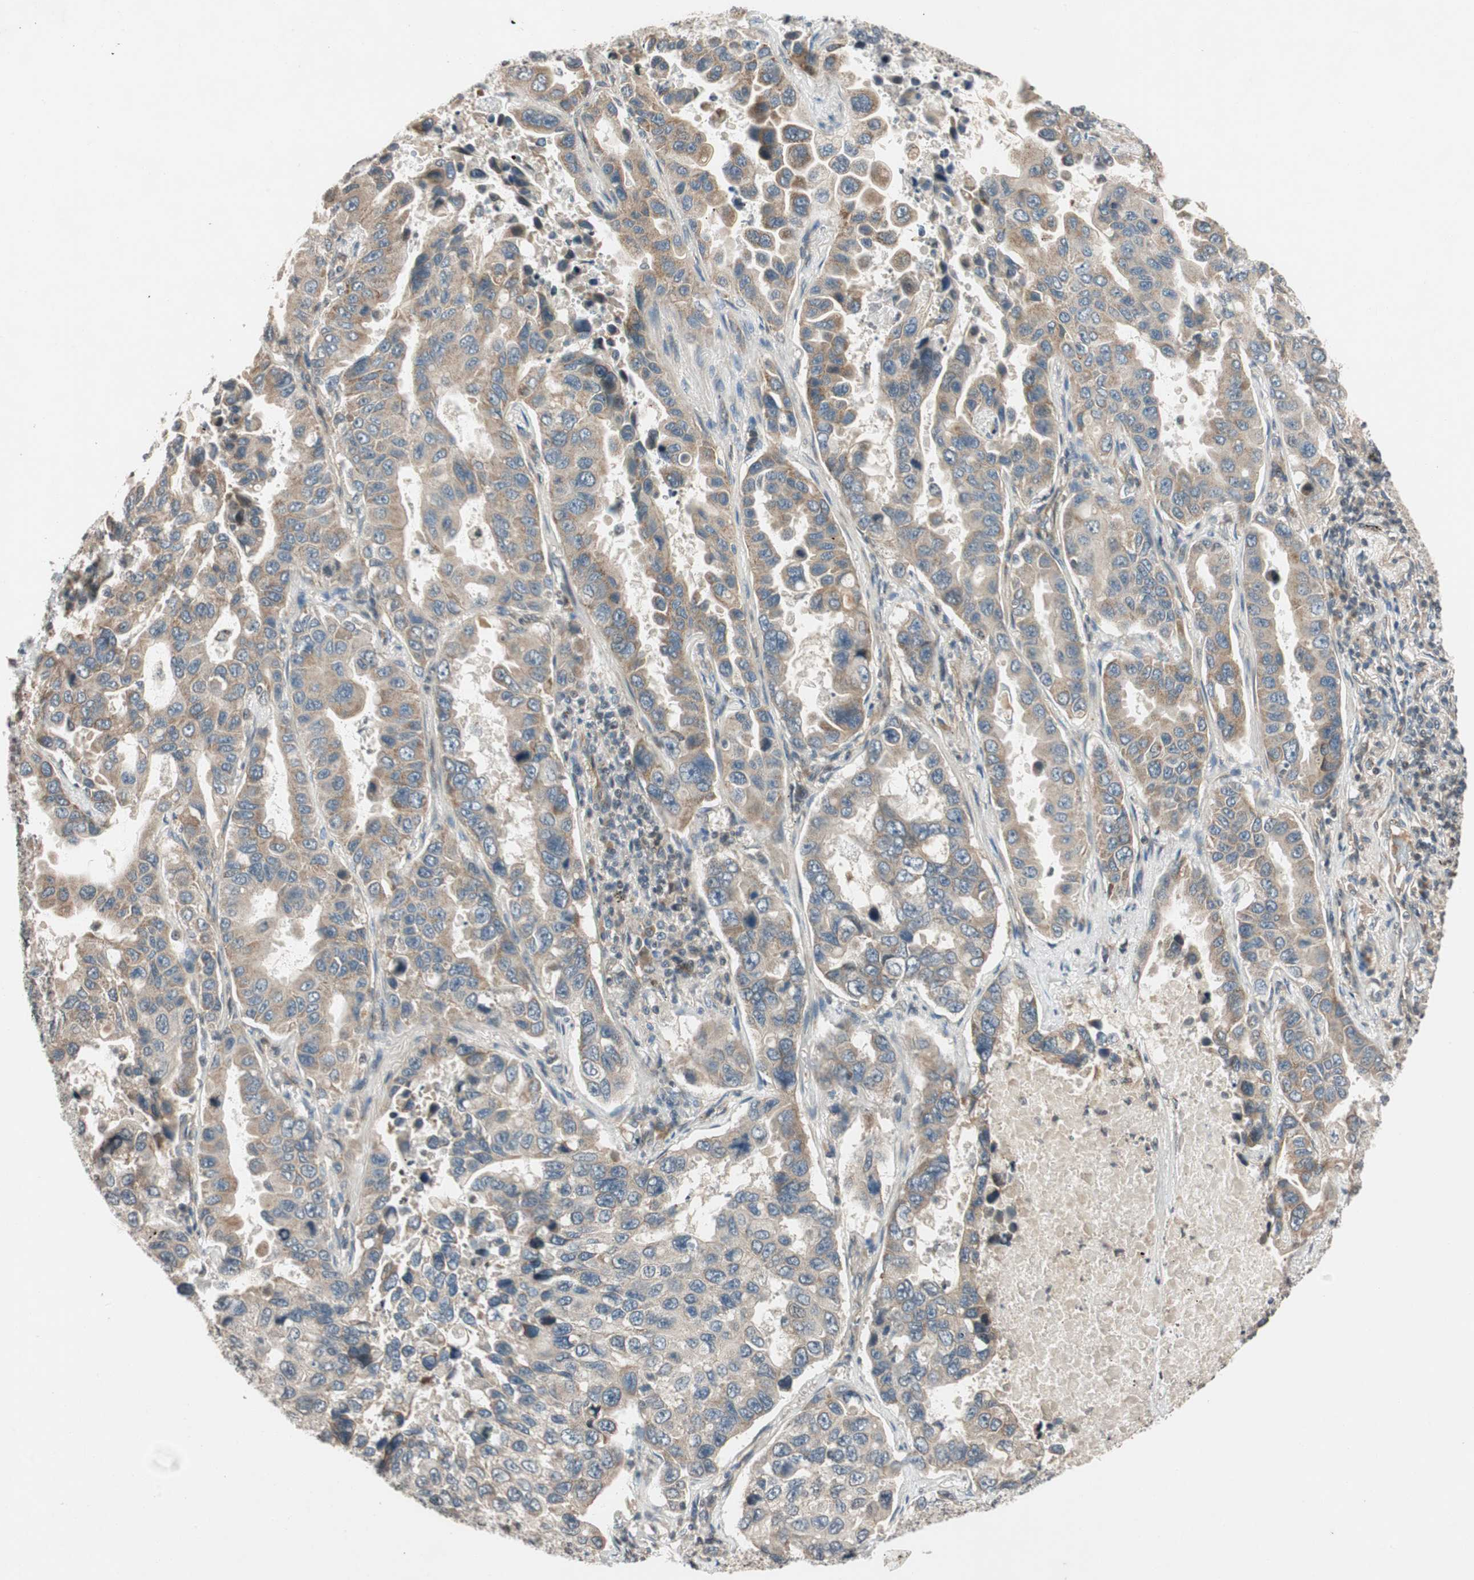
{"staining": {"intensity": "weak", "quantity": ">75%", "location": "cytoplasmic/membranous"}, "tissue": "lung cancer", "cell_type": "Tumor cells", "image_type": "cancer", "snomed": [{"axis": "morphology", "description": "Adenocarcinoma, NOS"}, {"axis": "topography", "description": "Lung"}], "caption": "Protein staining of adenocarcinoma (lung) tissue reveals weak cytoplasmic/membranous positivity in about >75% of tumor cells. Using DAB (brown) and hematoxylin (blue) stains, captured at high magnification using brightfield microscopy.", "gene": "GCLM", "patient": {"sex": "male", "age": 64}}